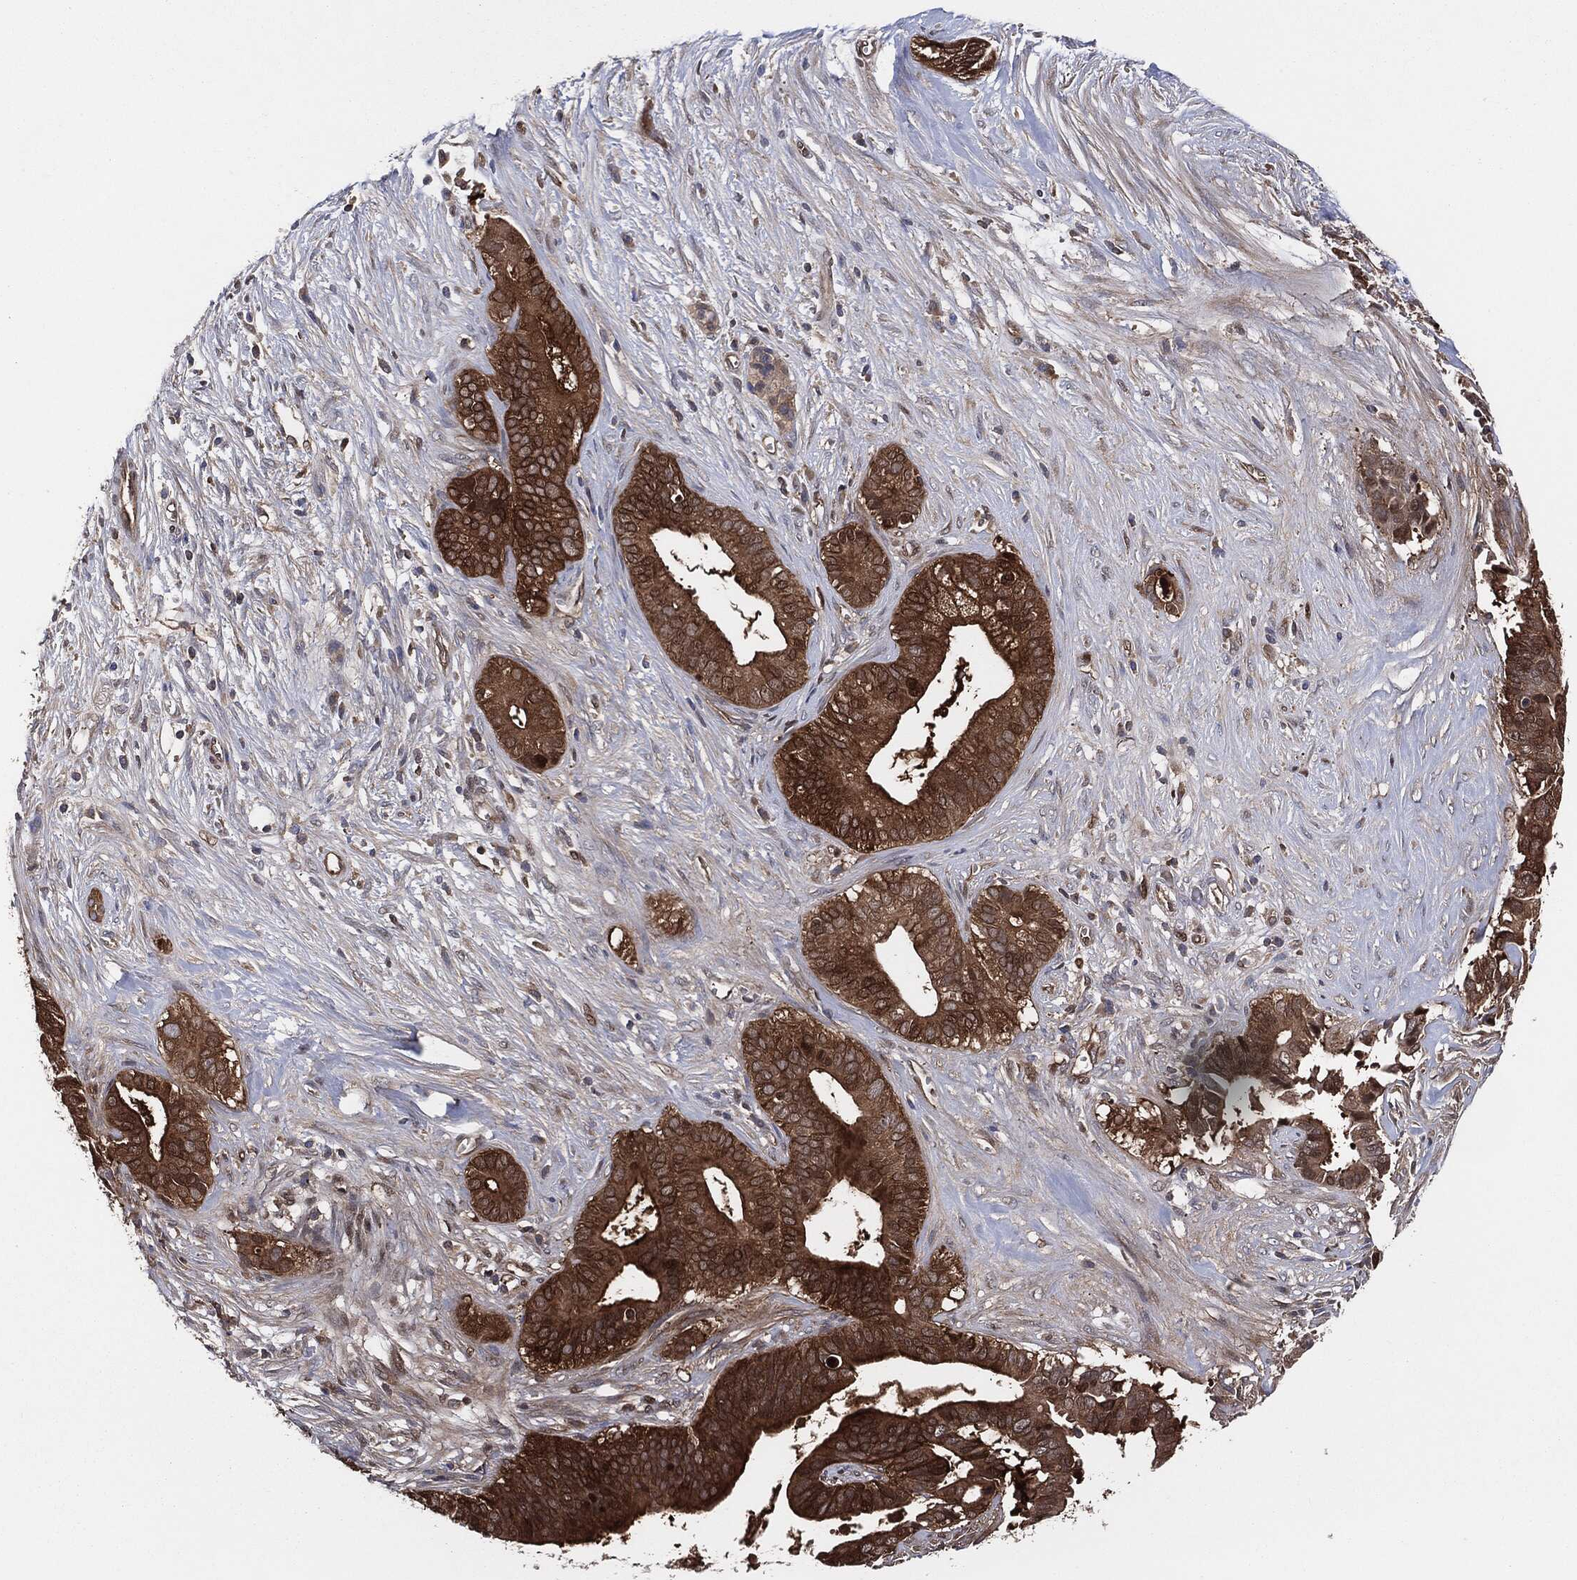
{"staining": {"intensity": "strong", "quantity": ">75%", "location": "cytoplasmic/membranous"}, "tissue": "pancreatic cancer", "cell_type": "Tumor cells", "image_type": "cancer", "snomed": [{"axis": "morphology", "description": "Adenocarcinoma, NOS"}, {"axis": "topography", "description": "Pancreas"}], "caption": "A micrograph showing strong cytoplasmic/membranous positivity in about >75% of tumor cells in pancreatic cancer (adenocarcinoma), as visualized by brown immunohistochemical staining.", "gene": "XPNPEP1", "patient": {"sex": "male", "age": 61}}